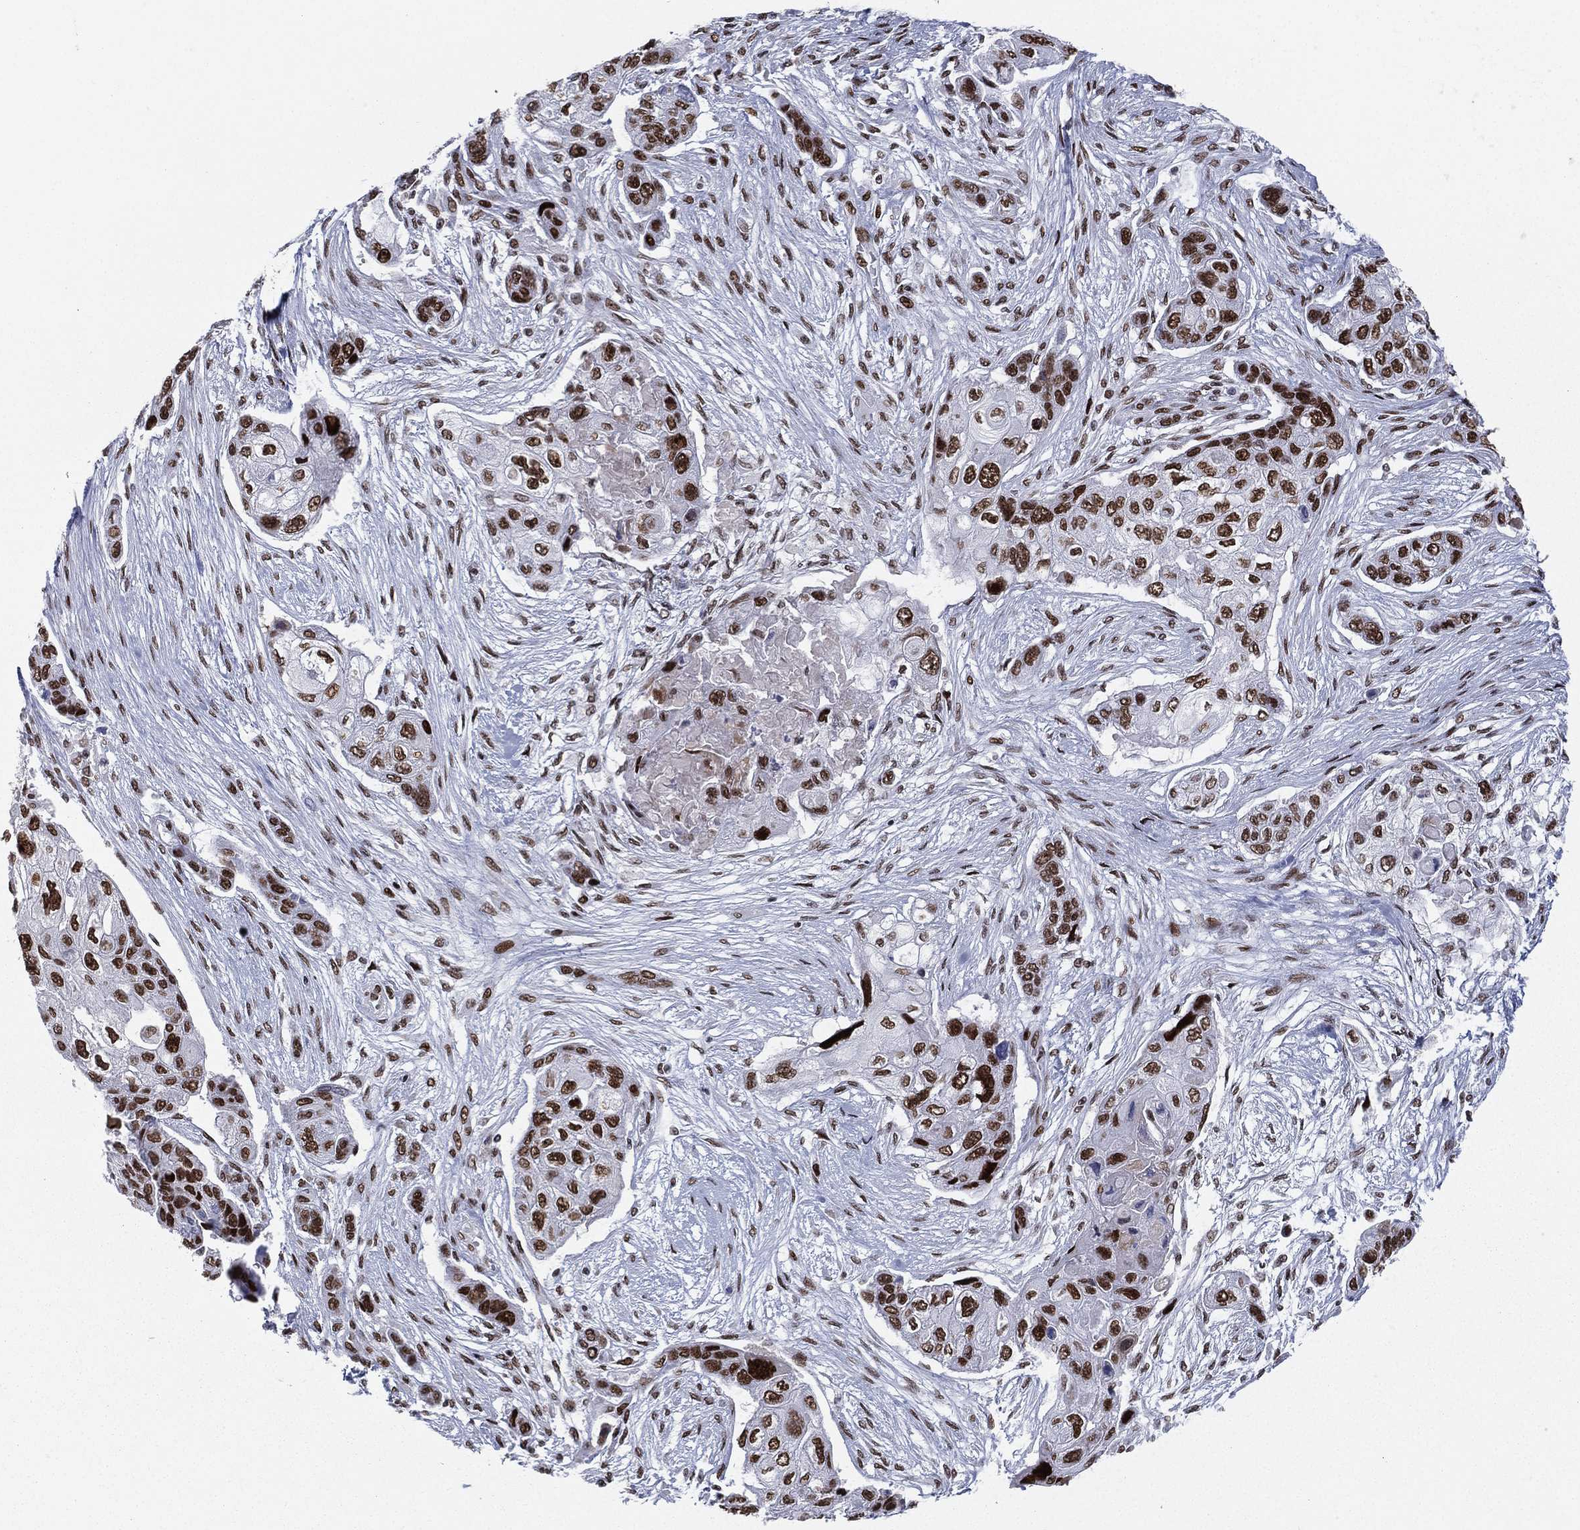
{"staining": {"intensity": "strong", "quantity": ">75%", "location": "nuclear"}, "tissue": "lung cancer", "cell_type": "Tumor cells", "image_type": "cancer", "snomed": [{"axis": "morphology", "description": "Squamous cell carcinoma, NOS"}, {"axis": "topography", "description": "Lung"}], "caption": "Strong nuclear protein positivity is present in about >75% of tumor cells in squamous cell carcinoma (lung).", "gene": "RTF1", "patient": {"sex": "male", "age": 69}}